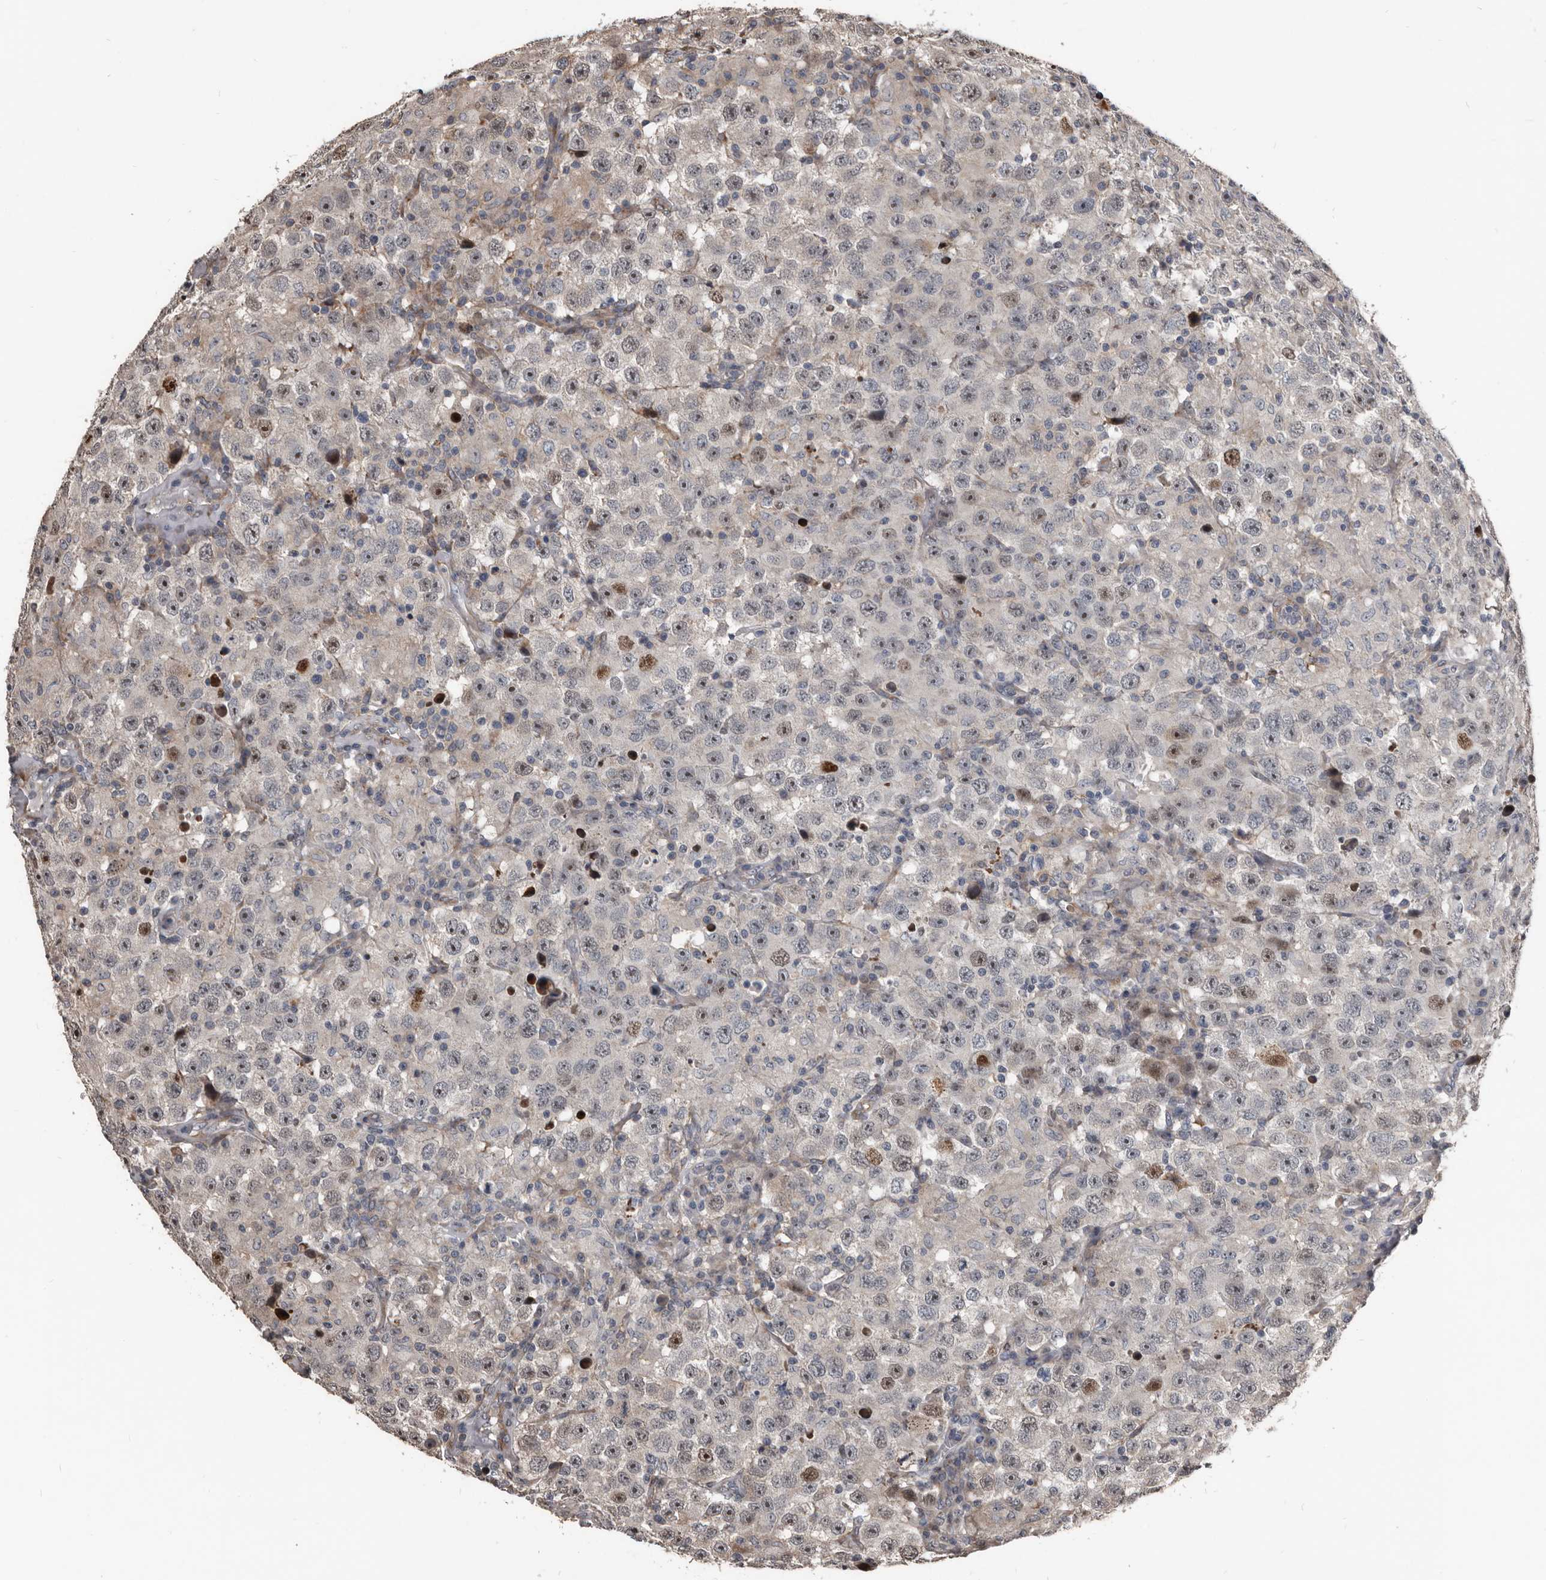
{"staining": {"intensity": "moderate", "quantity": "<25%", "location": "nuclear"}, "tissue": "testis cancer", "cell_type": "Tumor cells", "image_type": "cancer", "snomed": [{"axis": "morphology", "description": "Seminoma, NOS"}, {"axis": "topography", "description": "Testis"}], "caption": "A brown stain labels moderate nuclear expression of a protein in human seminoma (testis) tumor cells.", "gene": "DHPS", "patient": {"sex": "male", "age": 41}}